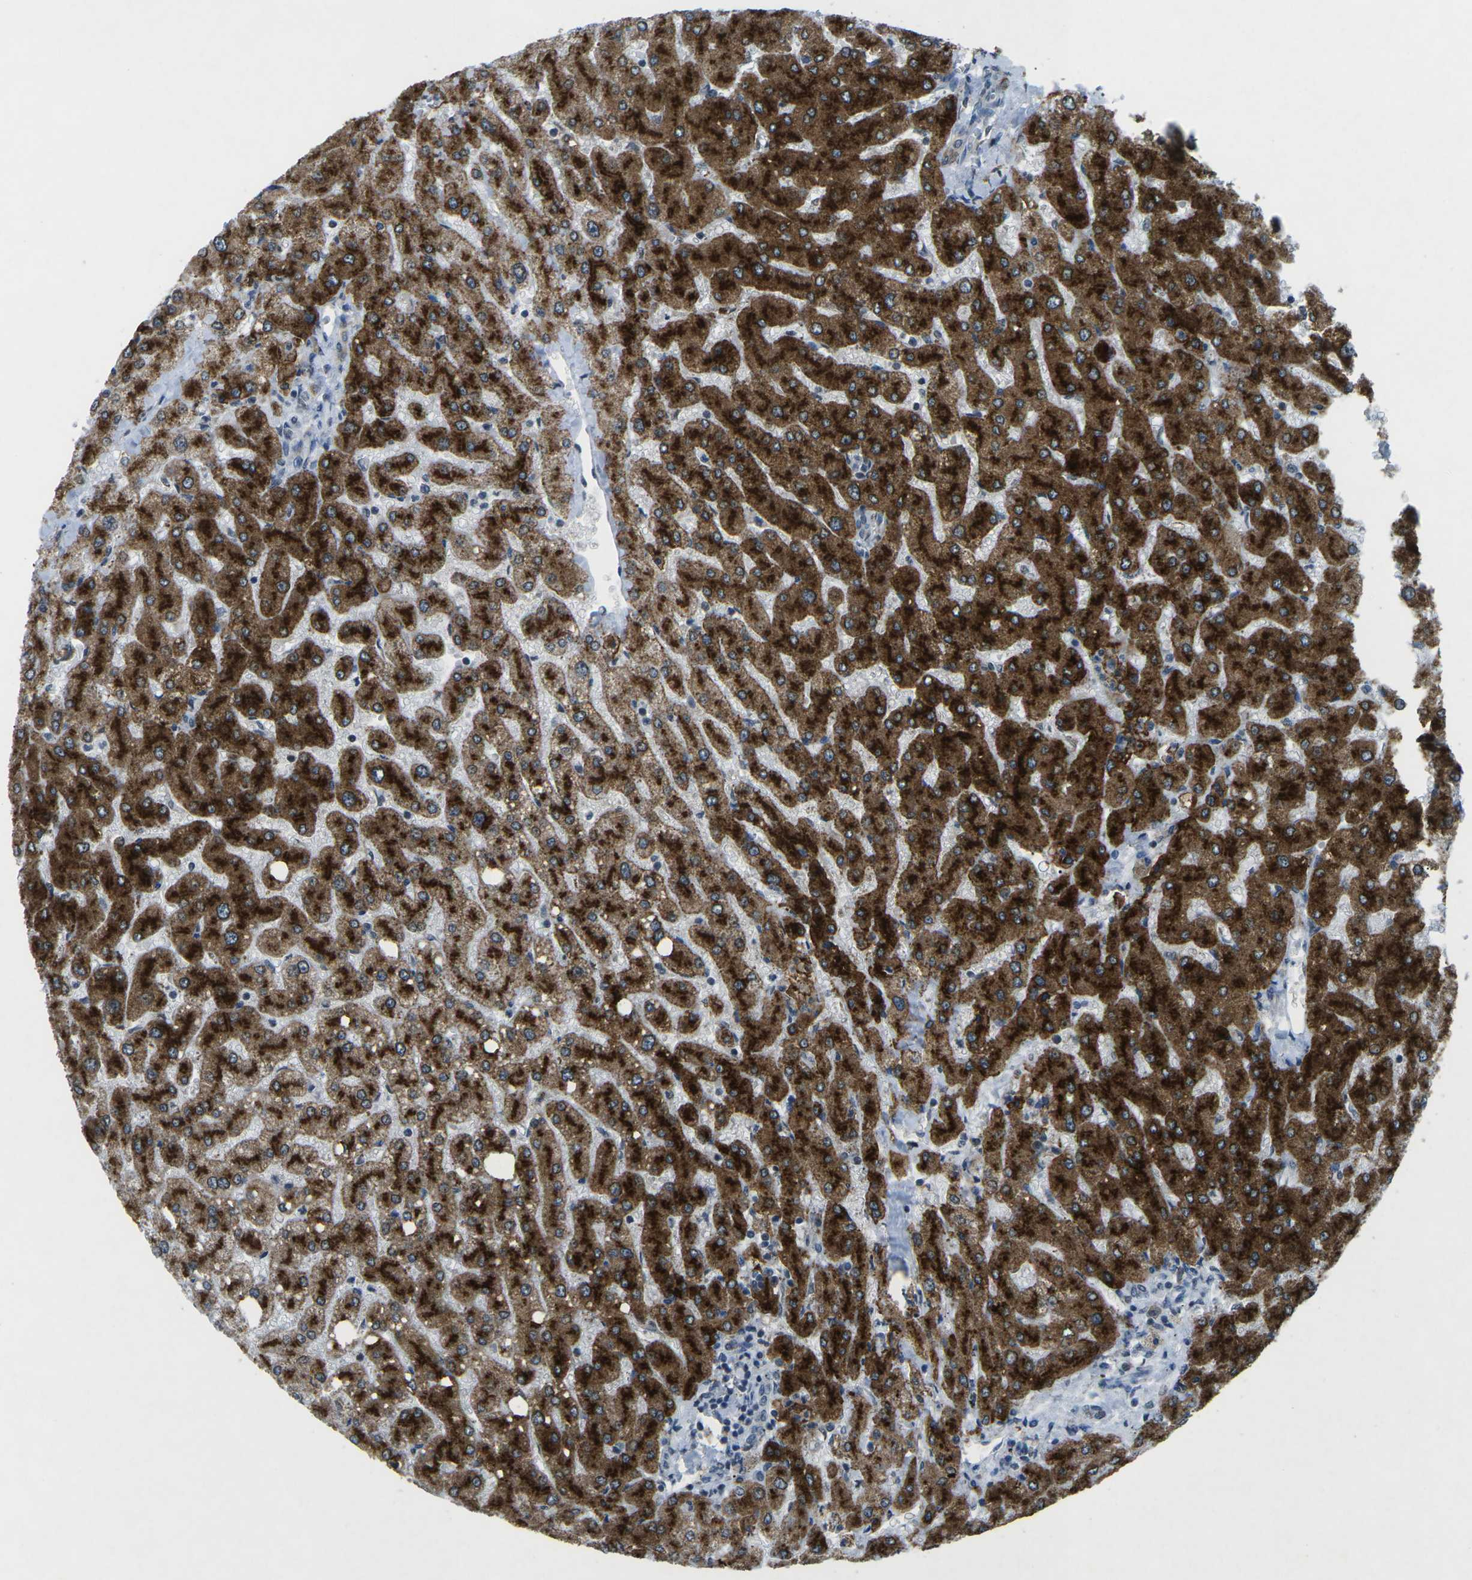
{"staining": {"intensity": "weak", "quantity": "<25%", "location": "cytoplasmic/membranous"}, "tissue": "liver", "cell_type": "Cholangiocytes", "image_type": "normal", "snomed": [{"axis": "morphology", "description": "Normal tissue, NOS"}, {"axis": "topography", "description": "Liver"}], "caption": "An IHC image of benign liver is shown. There is no staining in cholangiocytes of liver. (DAB immunohistochemistry with hematoxylin counter stain).", "gene": "TFR2", "patient": {"sex": "male", "age": 55}}